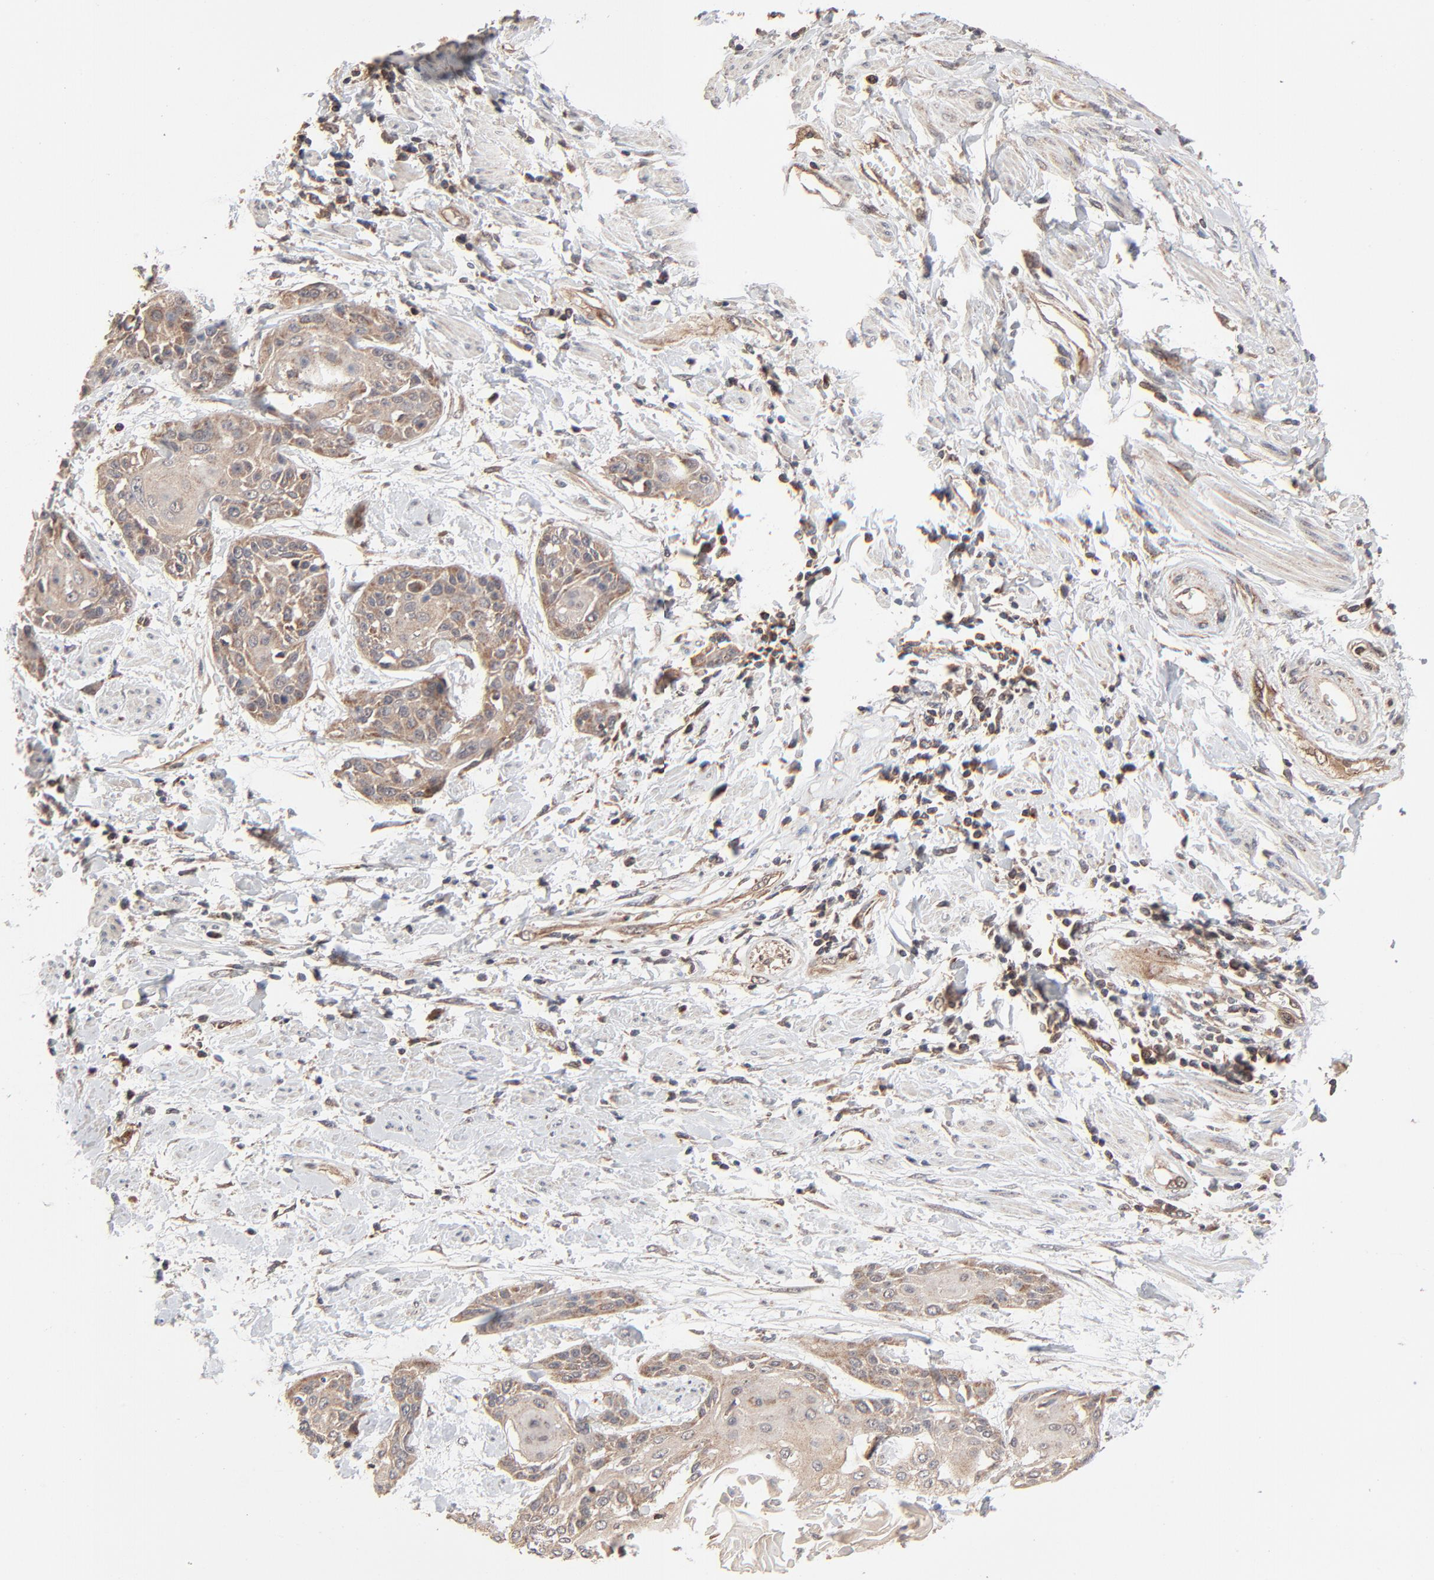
{"staining": {"intensity": "moderate", "quantity": ">75%", "location": "cytoplasmic/membranous"}, "tissue": "cervical cancer", "cell_type": "Tumor cells", "image_type": "cancer", "snomed": [{"axis": "morphology", "description": "Squamous cell carcinoma, NOS"}, {"axis": "topography", "description": "Cervix"}], "caption": "A high-resolution image shows immunohistochemistry (IHC) staining of cervical squamous cell carcinoma, which demonstrates moderate cytoplasmic/membranous staining in about >75% of tumor cells.", "gene": "ABLIM3", "patient": {"sex": "female", "age": 57}}